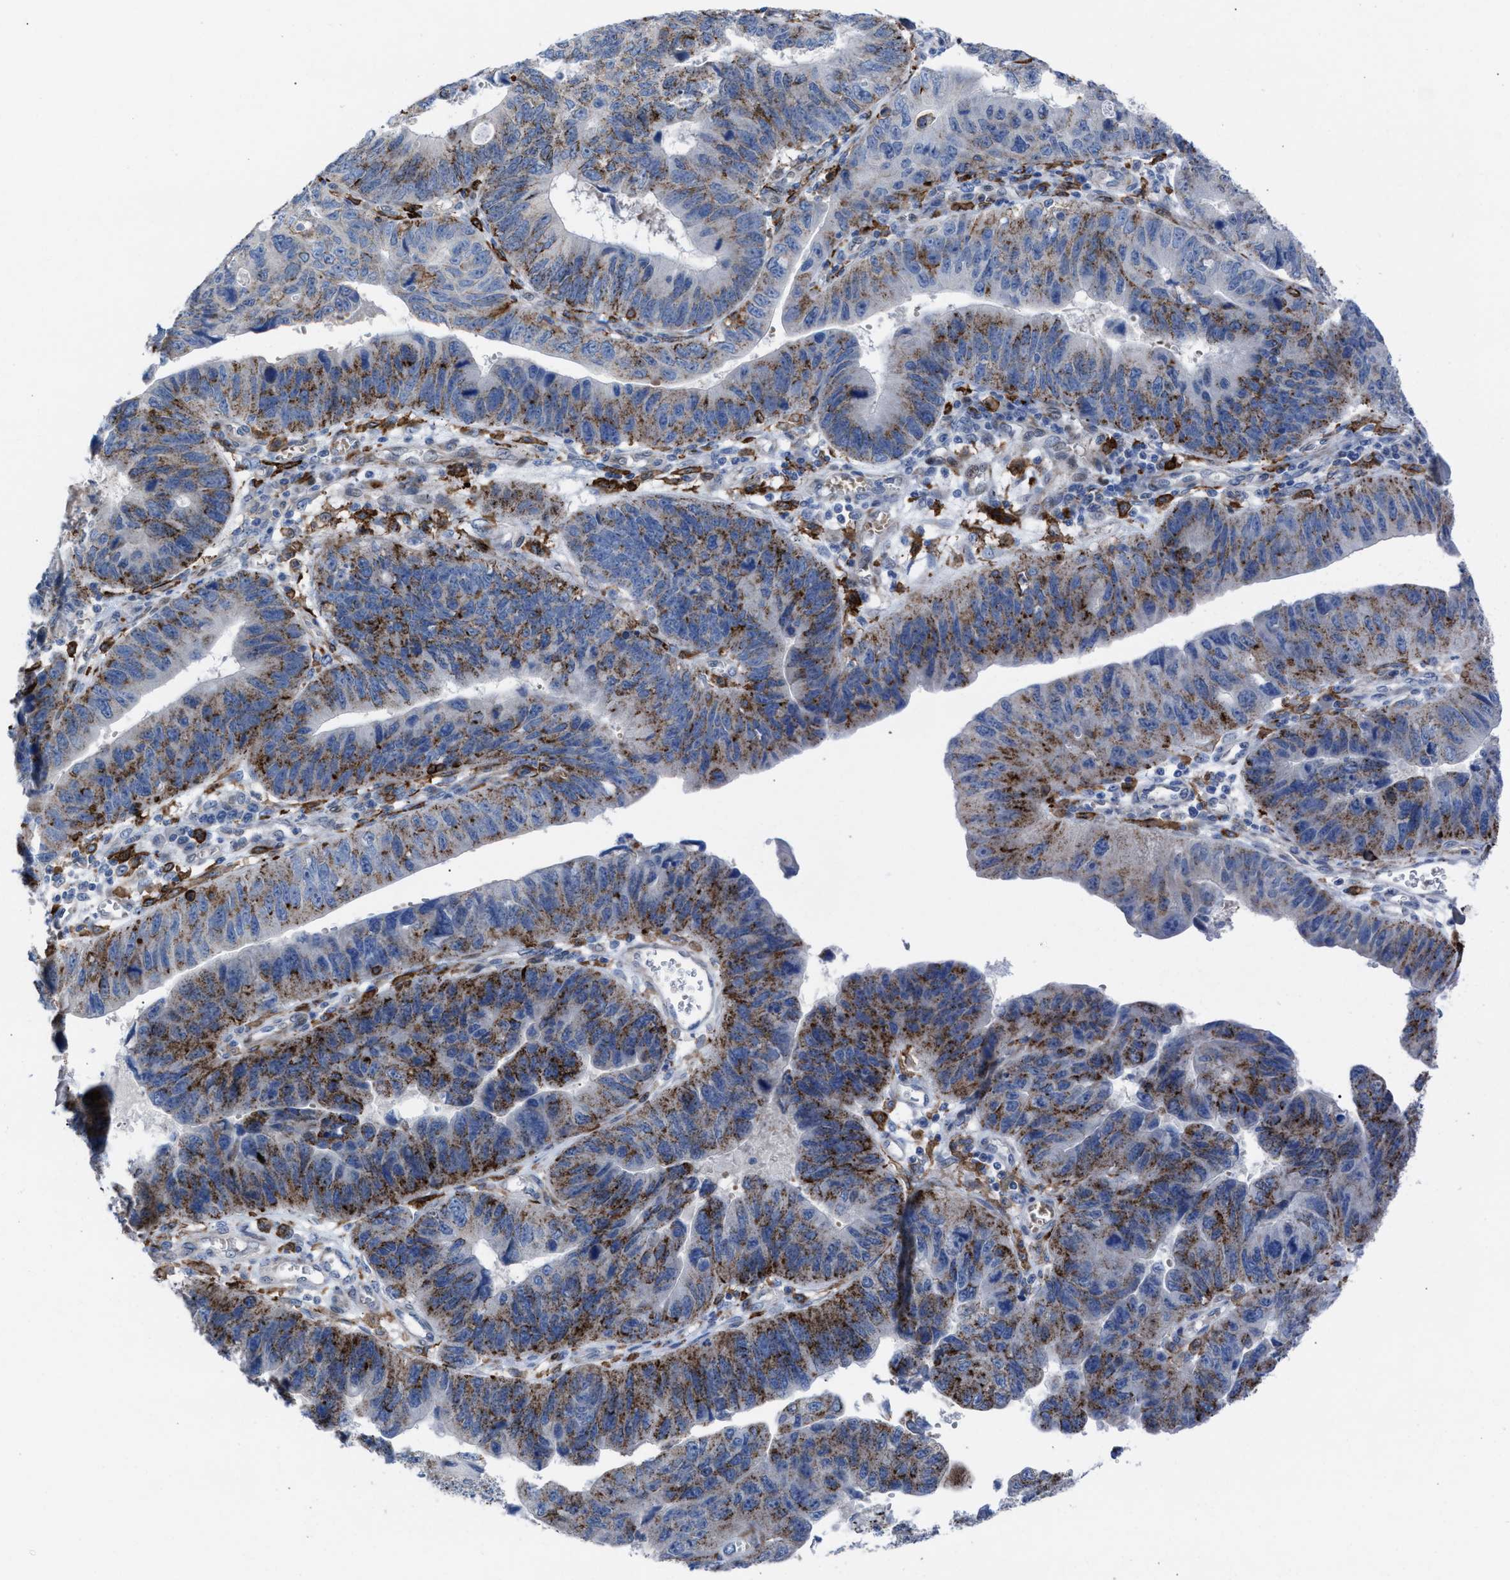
{"staining": {"intensity": "moderate", "quantity": ">75%", "location": "cytoplasmic/membranous"}, "tissue": "stomach cancer", "cell_type": "Tumor cells", "image_type": "cancer", "snomed": [{"axis": "morphology", "description": "Adenocarcinoma, NOS"}, {"axis": "topography", "description": "Stomach"}], "caption": "Protein expression analysis of stomach adenocarcinoma exhibits moderate cytoplasmic/membranous positivity in about >75% of tumor cells. (DAB IHC with brightfield microscopy, high magnification).", "gene": "SLC47A1", "patient": {"sex": "male", "age": 59}}